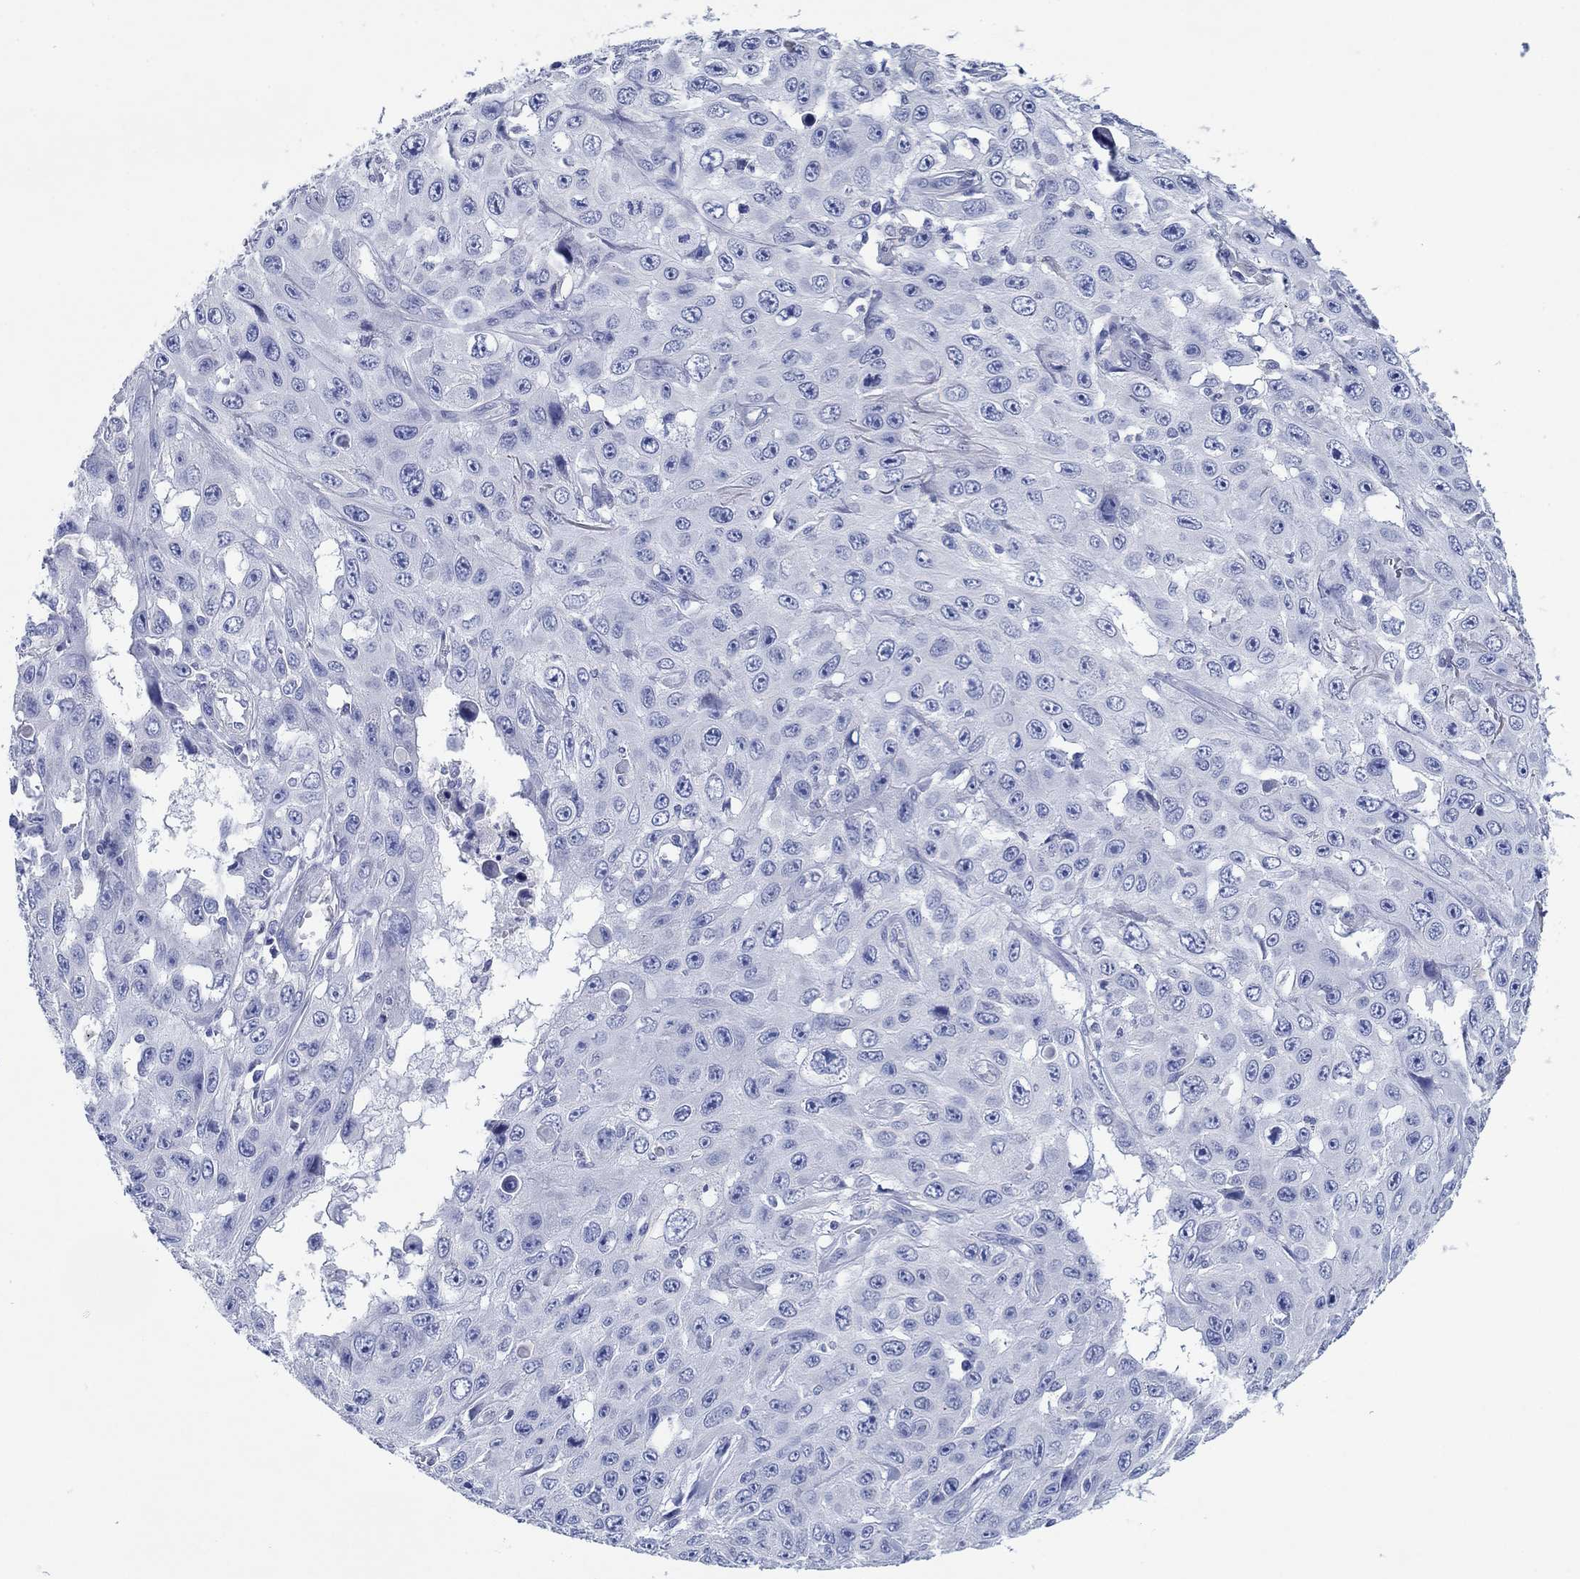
{"staining": {"intensity": "negative", "quantity": "none", "location": "none"}, "tissue": "skin cancer", "cell_type": "Tumor cells", "image_type": "cancer", "snomed": [{"axis": "morphology", "description": "Squamous cell carcinoma, NOS"}, {"axis": "topography", "description": "Skin"}], "caption": "A high-resolution photomicrograph shows immunohistochemistry (IHC) staining of skin squamous cell carcinoma, which shows no significant expression in tumor cells.", "gene": "HCRT", "patient": {"sex": "male", "age": 82}}